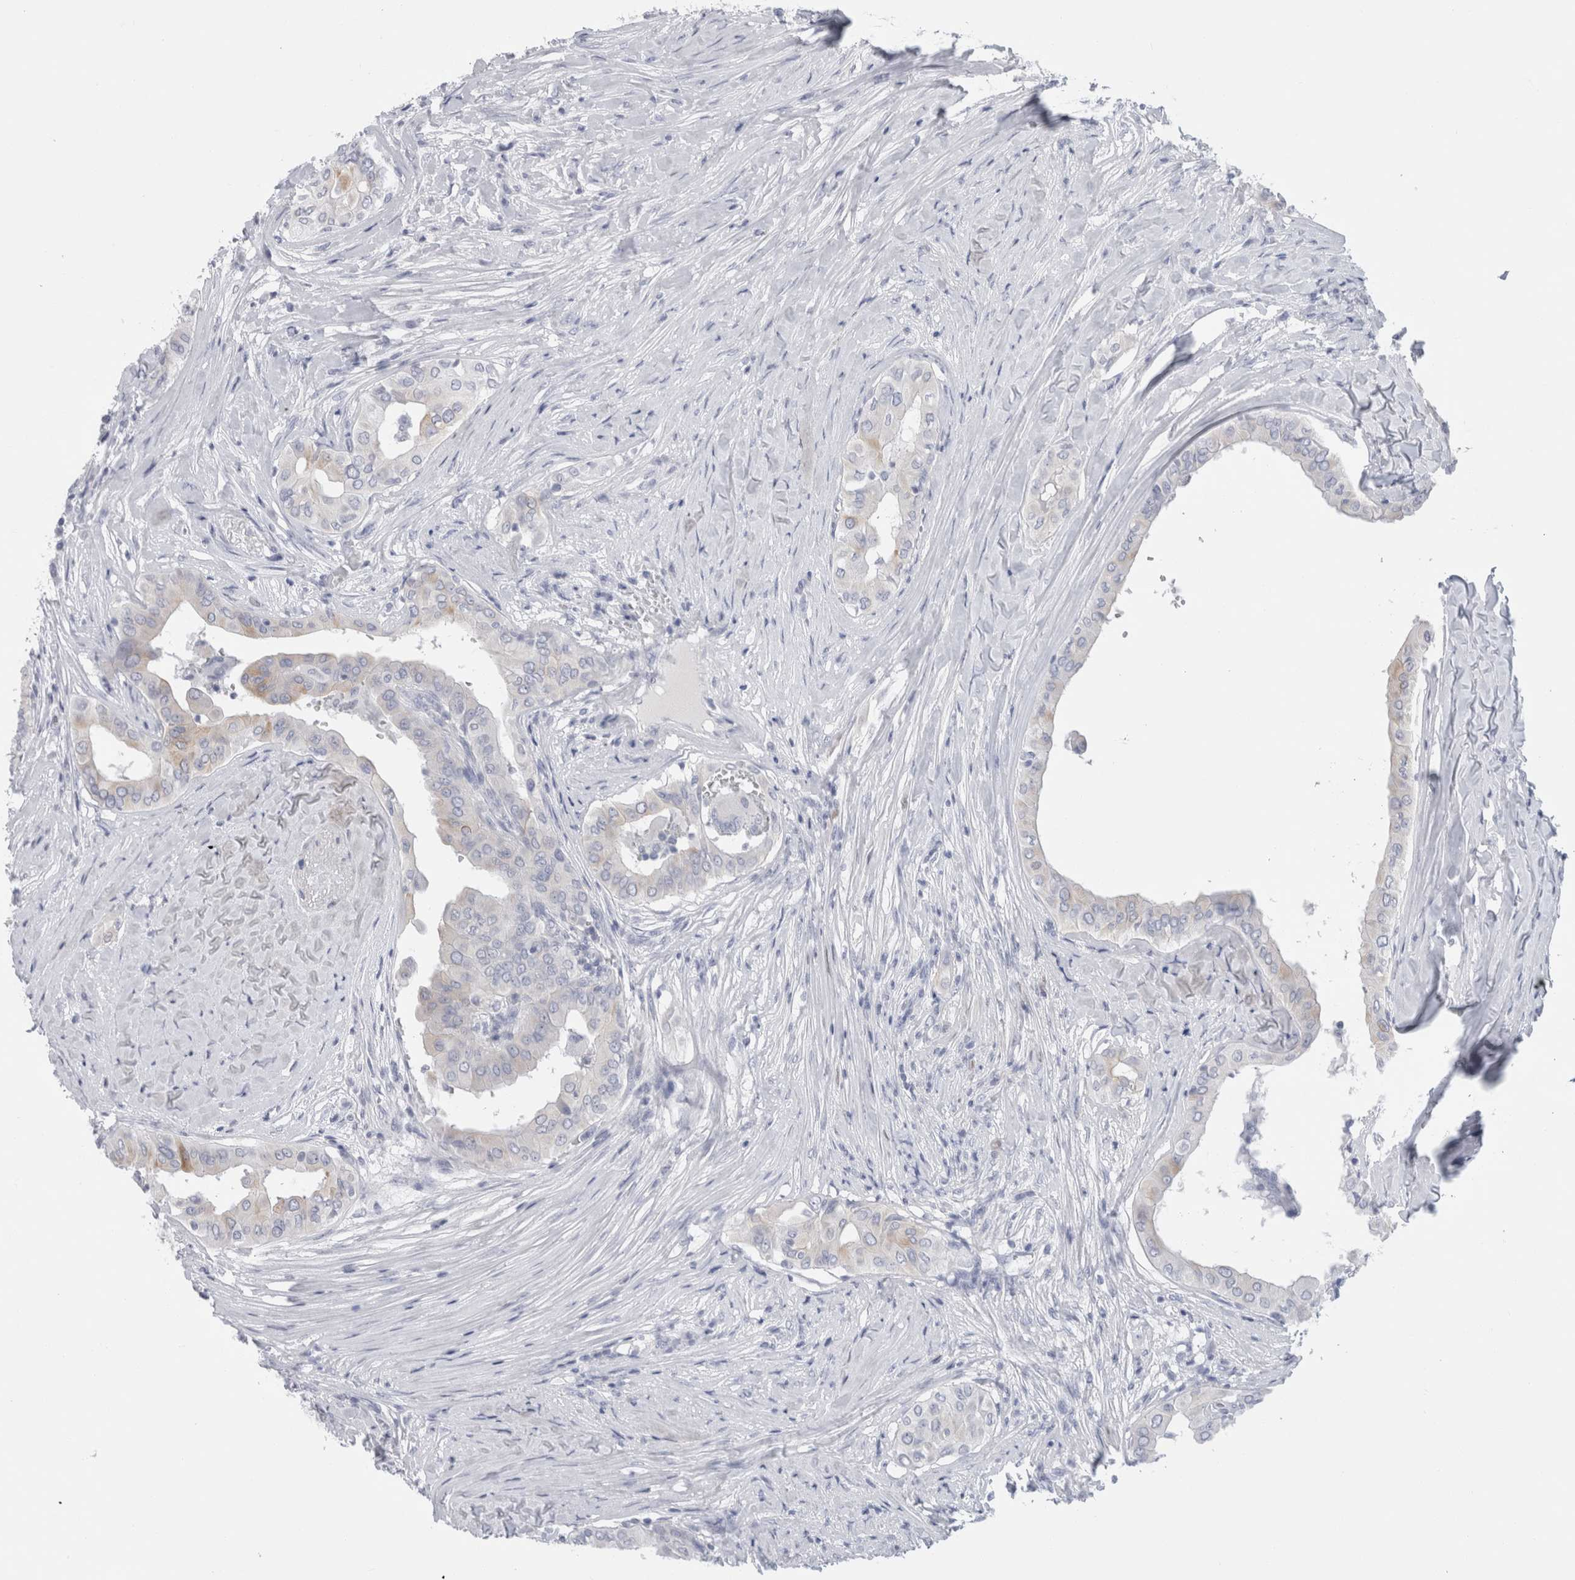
{"staining": {"intensity": "negative", "quantity": "none", "location": "none"}, "tissue": "thyroid cancer", "cell_type": "Tumor cells", "image_type": "cancer", "snomed": [{"axis": "morphology", "description": "Papillary adenocarcinoma, NOS"}, {"axis": "topography", "description": "Thyroid gland"}], "caption": "Micrograph shows no significant protein expression in tumor cells of thyroid papillary adenocarcinoma.", "gene": "C9orf50", "patient": {"sex": "male", "age": 33}}